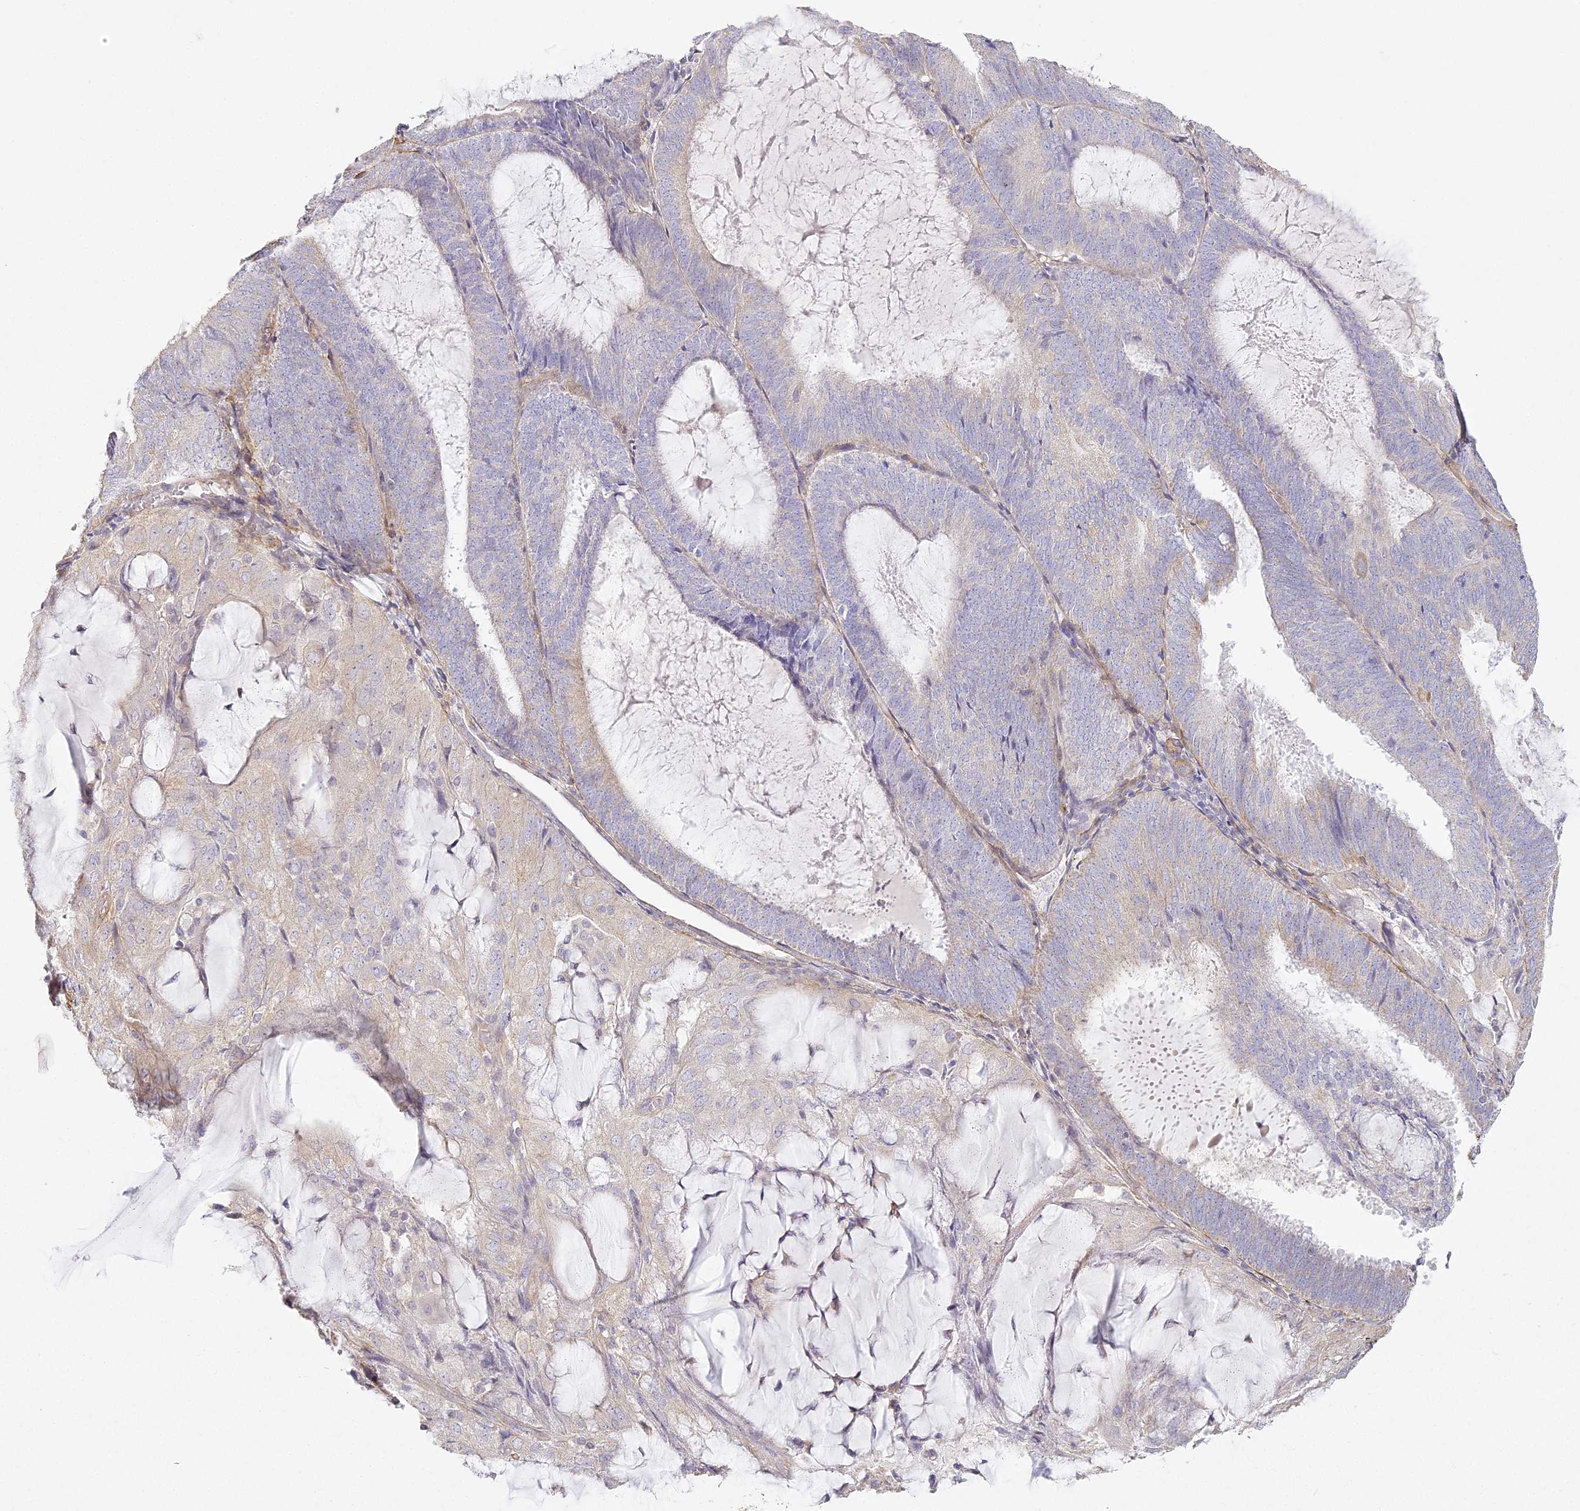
{"staining": {"intensity": "negative", "quantity": "none", "location": "none"}, "tissue": "endometrial cancer", "cell_type": "Tumor cells", "image_type": "cancer", "snomed": [{"axis": "morphology", "description": "Adenocarcinoma, NOS"}, {"axis": "topography", "description": "Endometrium"}], "caption": "High magnification brightfield microscopy of adenocarcinoma (endometrial) stained with DAB (3,3'-diaminobenzidine) (brown) and counterstained with hematoxylin (blue): tumor cells show no significant expression. (DAB immunohistochemistry (IHC) with hematoxylin counter stain).", "gene": "MED28", "patient": {"sex": "female", "age": 81}}